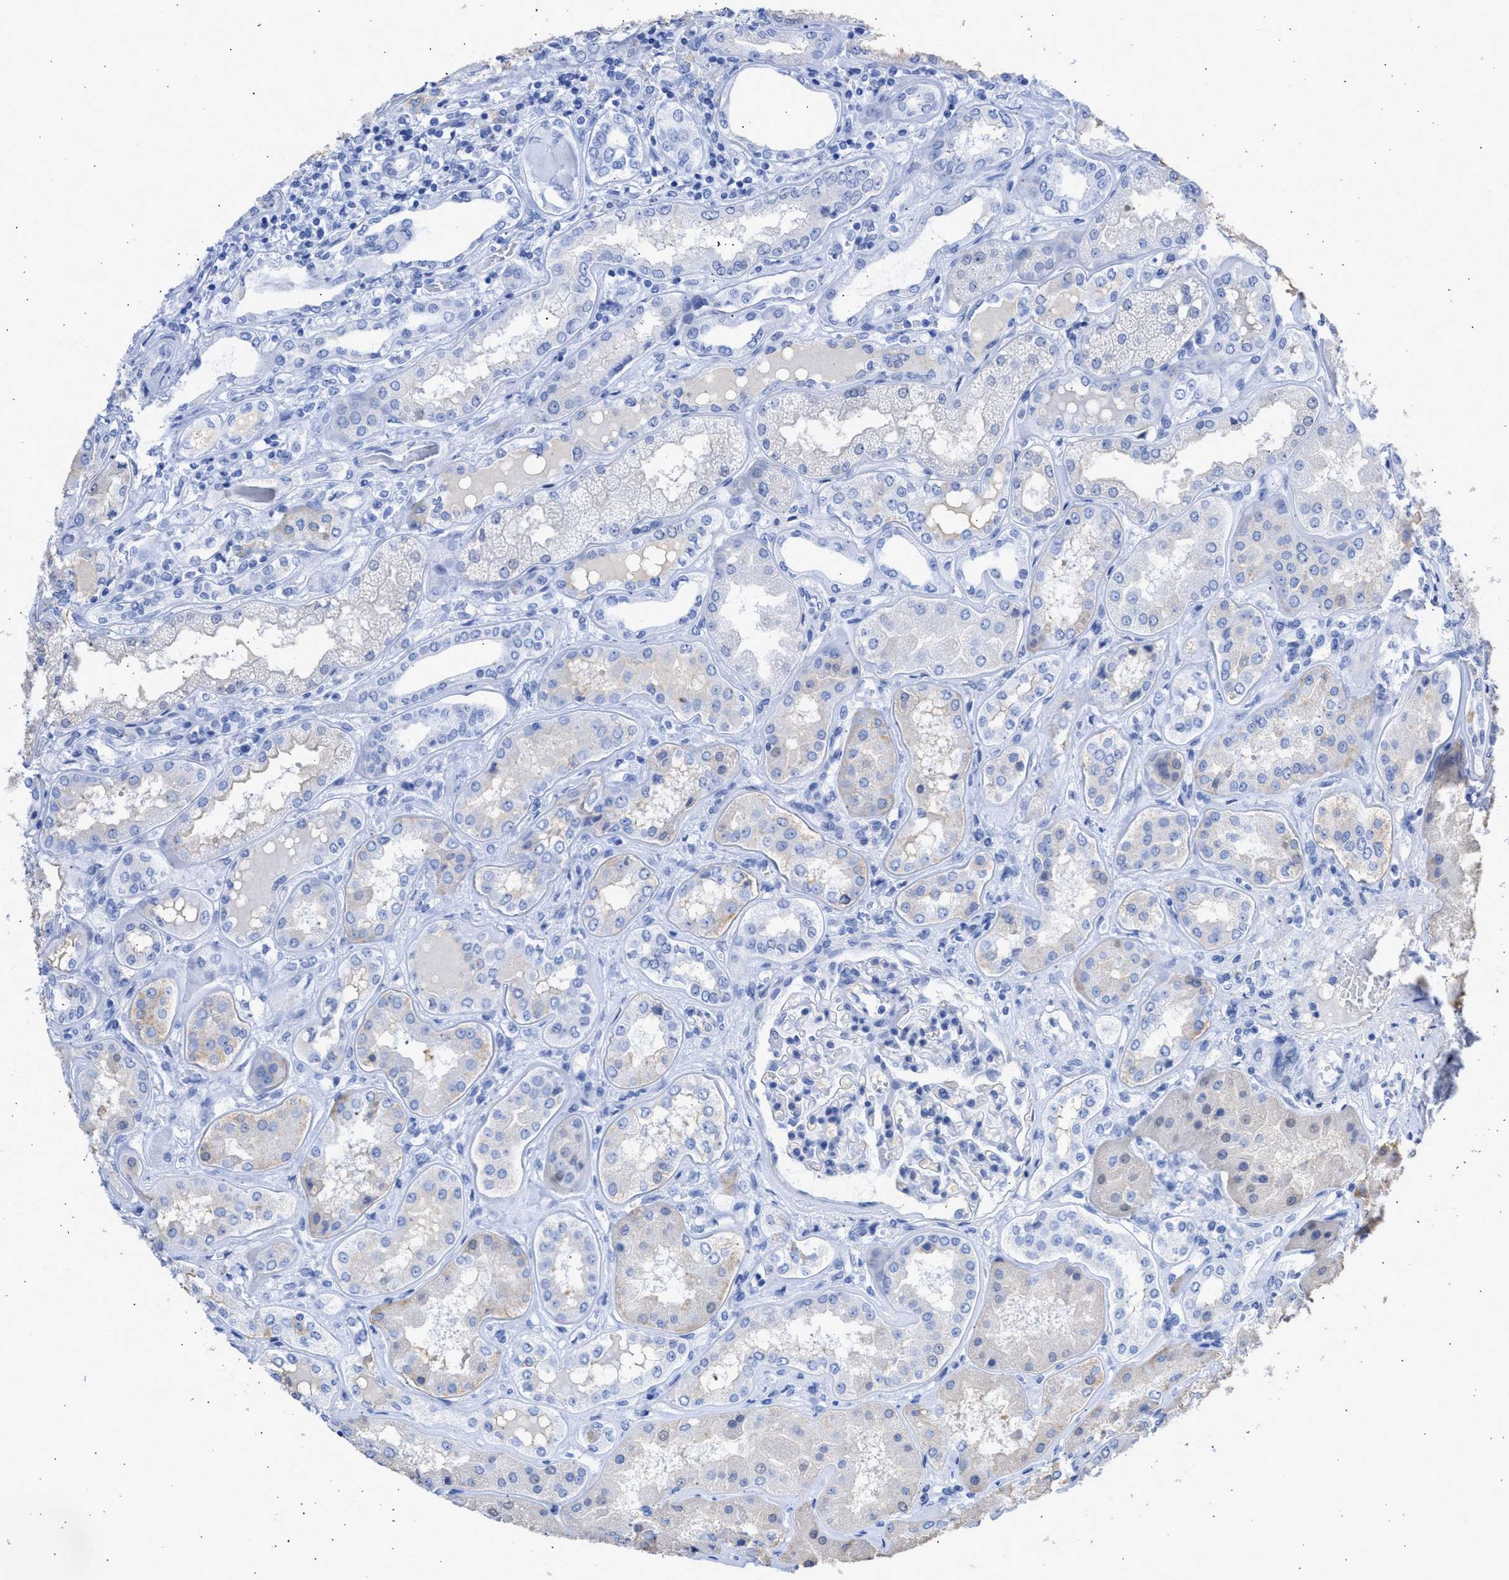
{"staining": {"intensity": "negative", "quantity": "none", "location": "none"}, "tissue": "kidney", "cell_type": "Cells in glomeruli", "image_type": "normal", "snomed": [{"axis": "morphology", "description": "Normal tissue, NOS"}, {"axis": "topography", "description": "Kidney"}], "caption": "This is an immunohistochemistry image of benign kidney. There is no positivity in cells in glomeruli.", "gene": "RSPH1", "patient": {"sex": "female", "age": 56}}